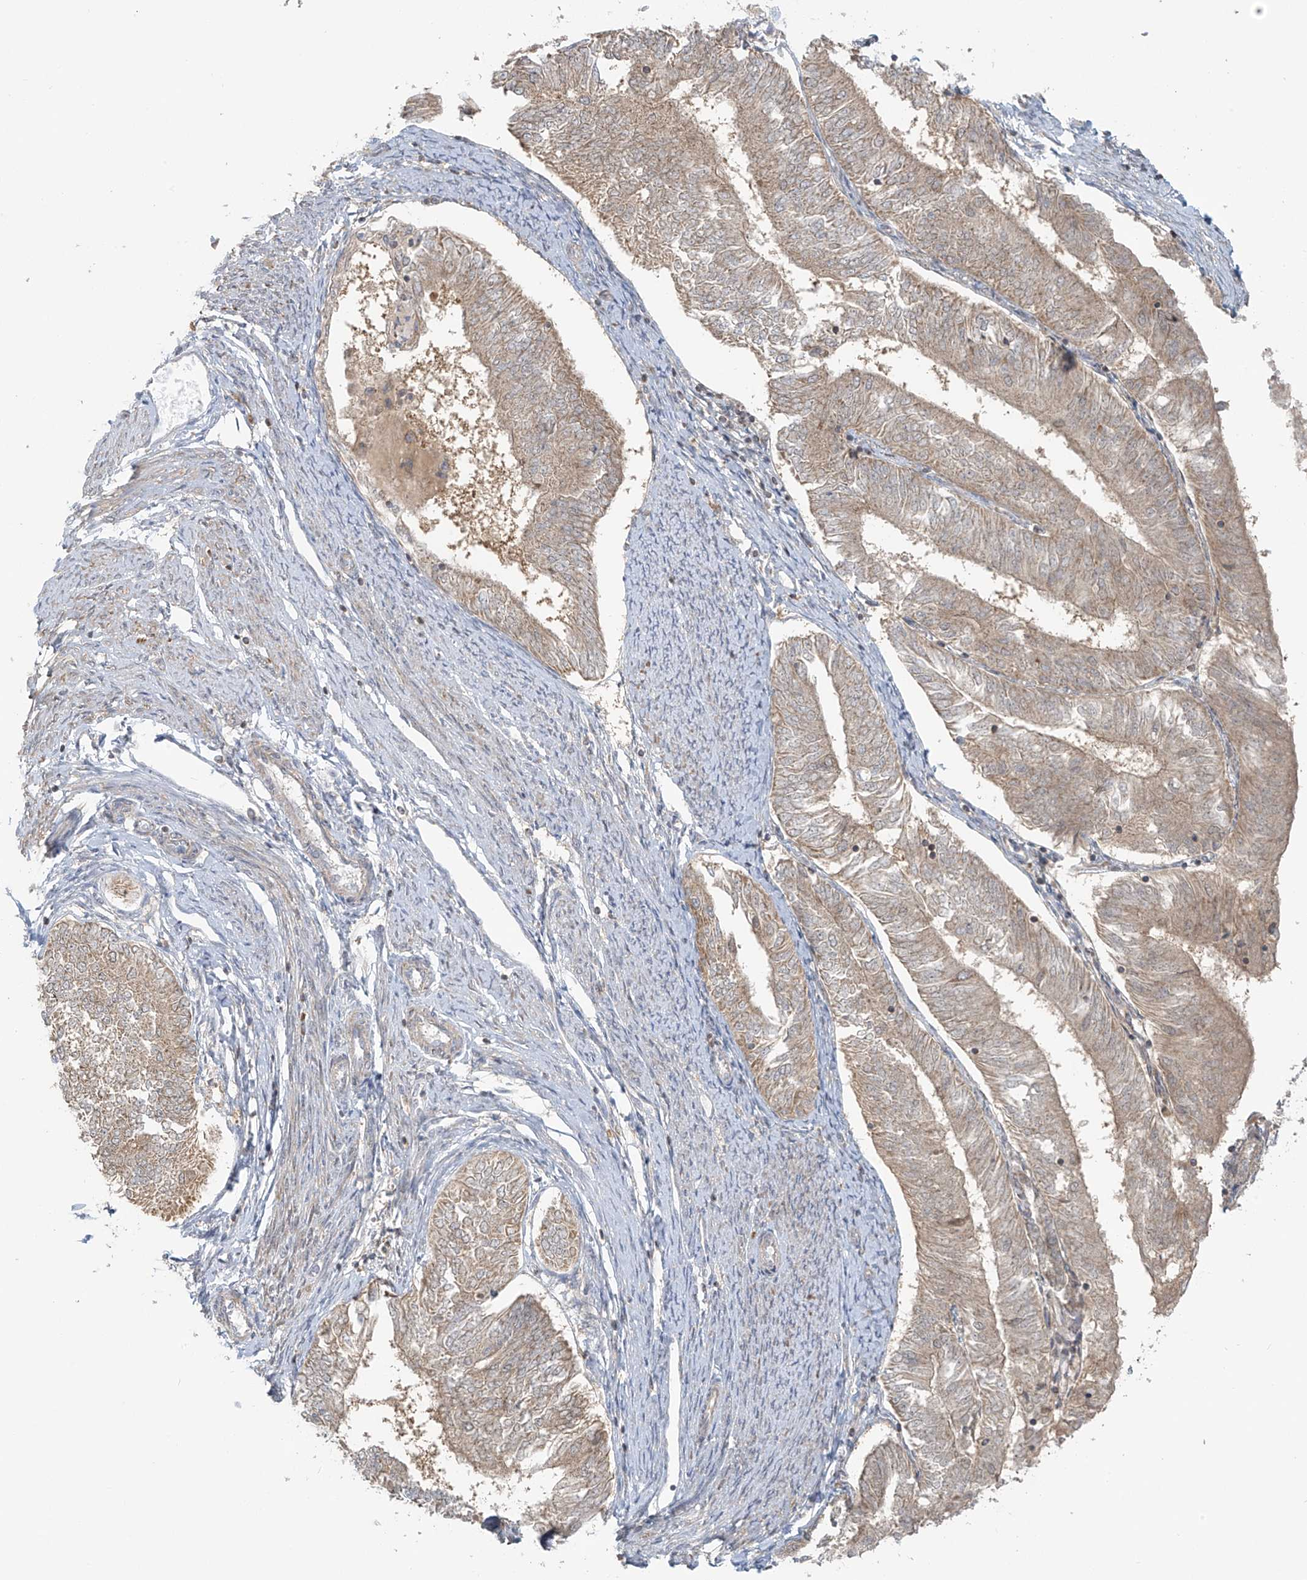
{"staining": {"intensity": "weak", "quantity": ">75%", "location": "cytoplasmic/membranous"}, "tissue": "endometrial cancer", "cell_type": "Tumor cells", "image_type": "cancer", "snomed": [{"axis": "morphology", "description": "Adenocarcinoma, NOS"}, {"axis": "topography", "description": "Endometrium"}], "caption": "Adenocarcinoma (endometrial) stained for a protein (brown) reveals weak cytoplasmic/membranous positive positivity in approximately >75% of tumor cells.", "gene": "HDDC2", "patient": {"sex": "female", "age": 58}}